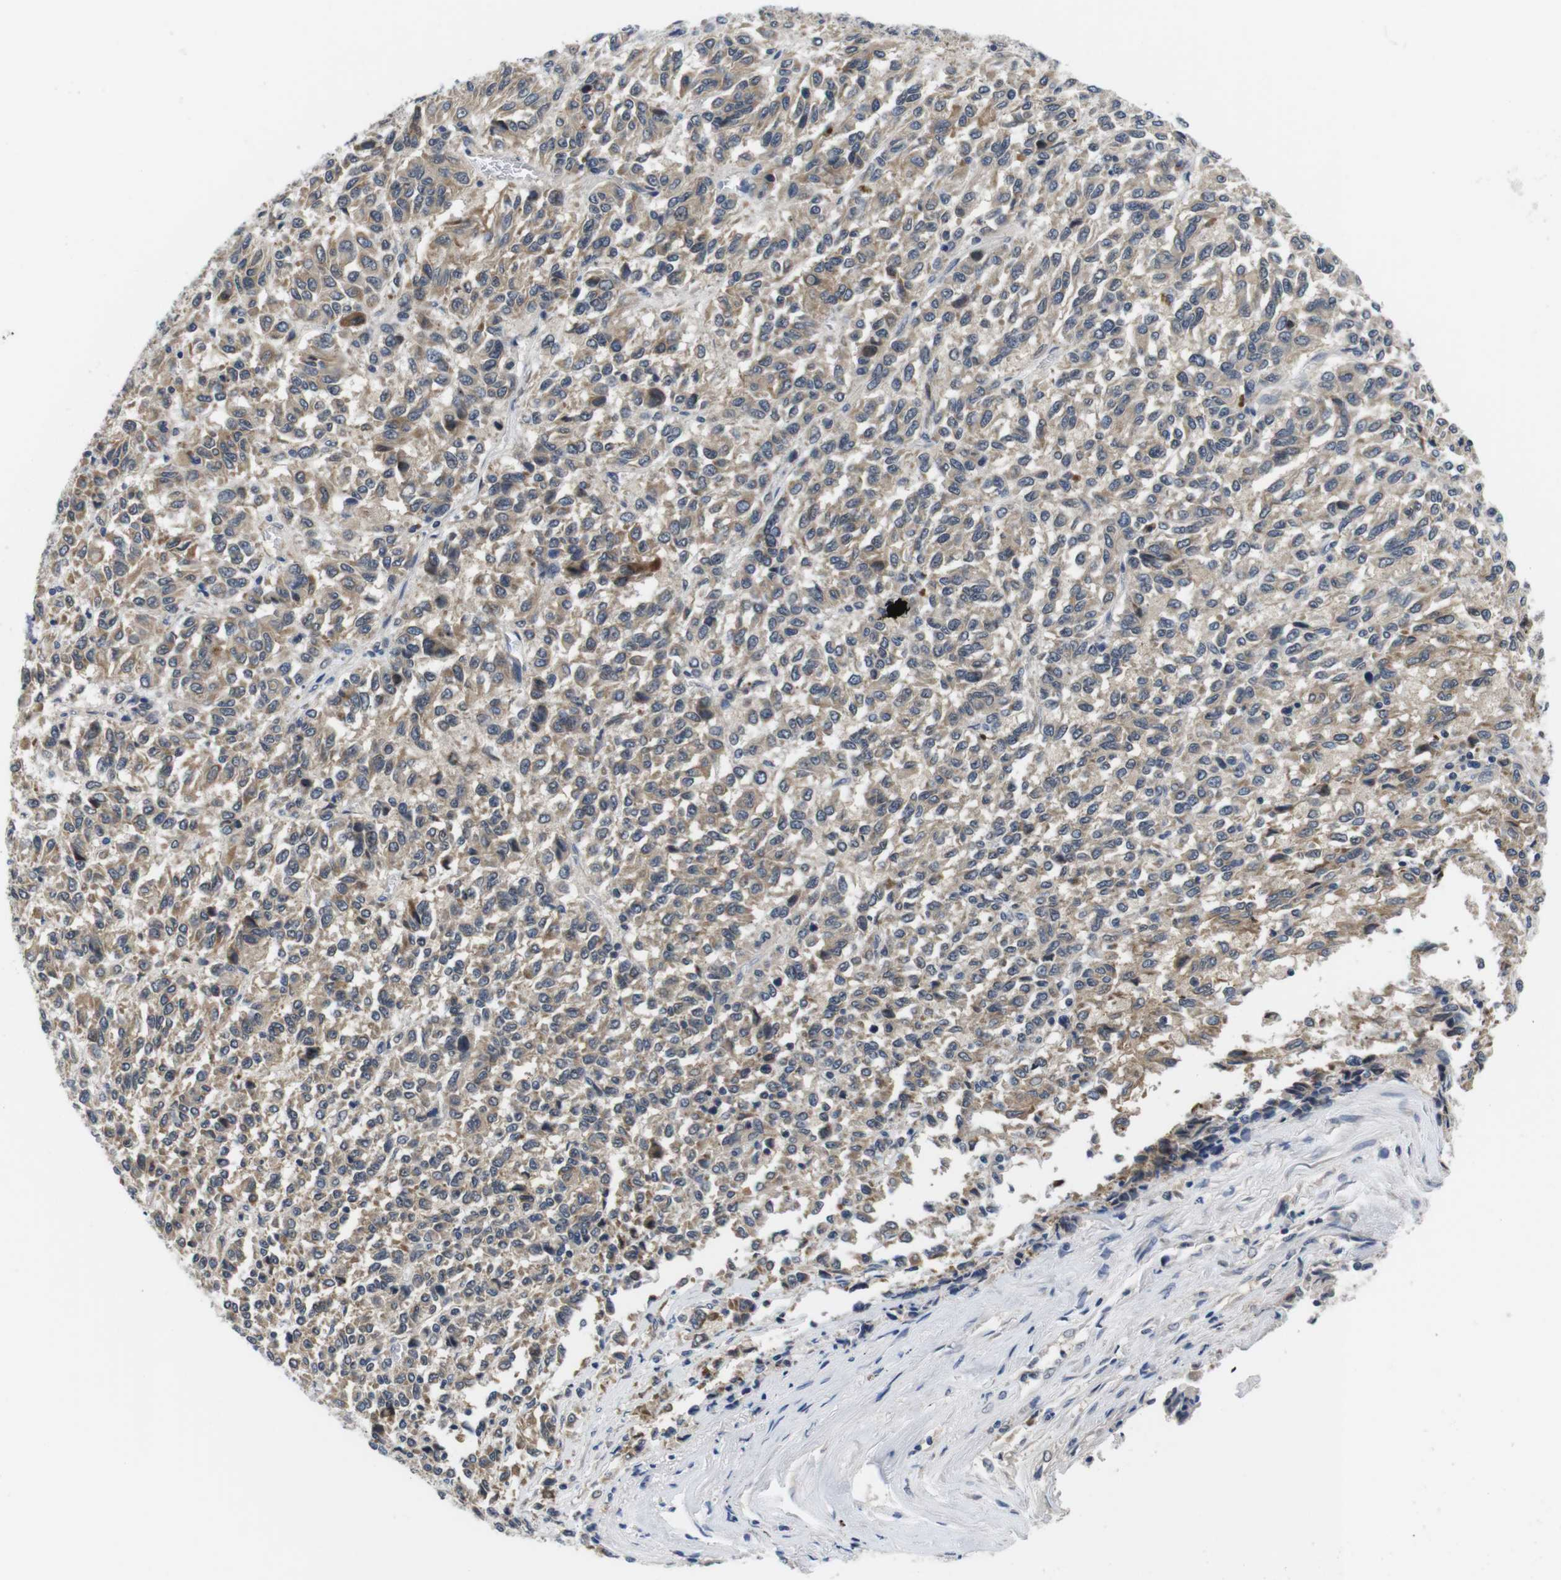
{"staining": {"intensity": "weak", "quantity": ">75%", "location": "cytoplasmic/membranous"}, "tissue": "melanoma", "cell_type": "Tumor cells", "image_type": "cancer", "snomed": [{"axis": "morphology", "description": "Malignant melanoma, Metastatic site"}, {"axis": "topography", "description": "Lung"}], "caption": "Protein expression analysis of human melanoma reveals weak cytoplasmic/membranous positivity in approximately >75% of tumor cells. (DAB (3,3'-diaminobenzidine) = brown stain, brightfield microscopy at high magnification).", "gene": "FADD", "patient": {"sex": "male", "age": 64}}